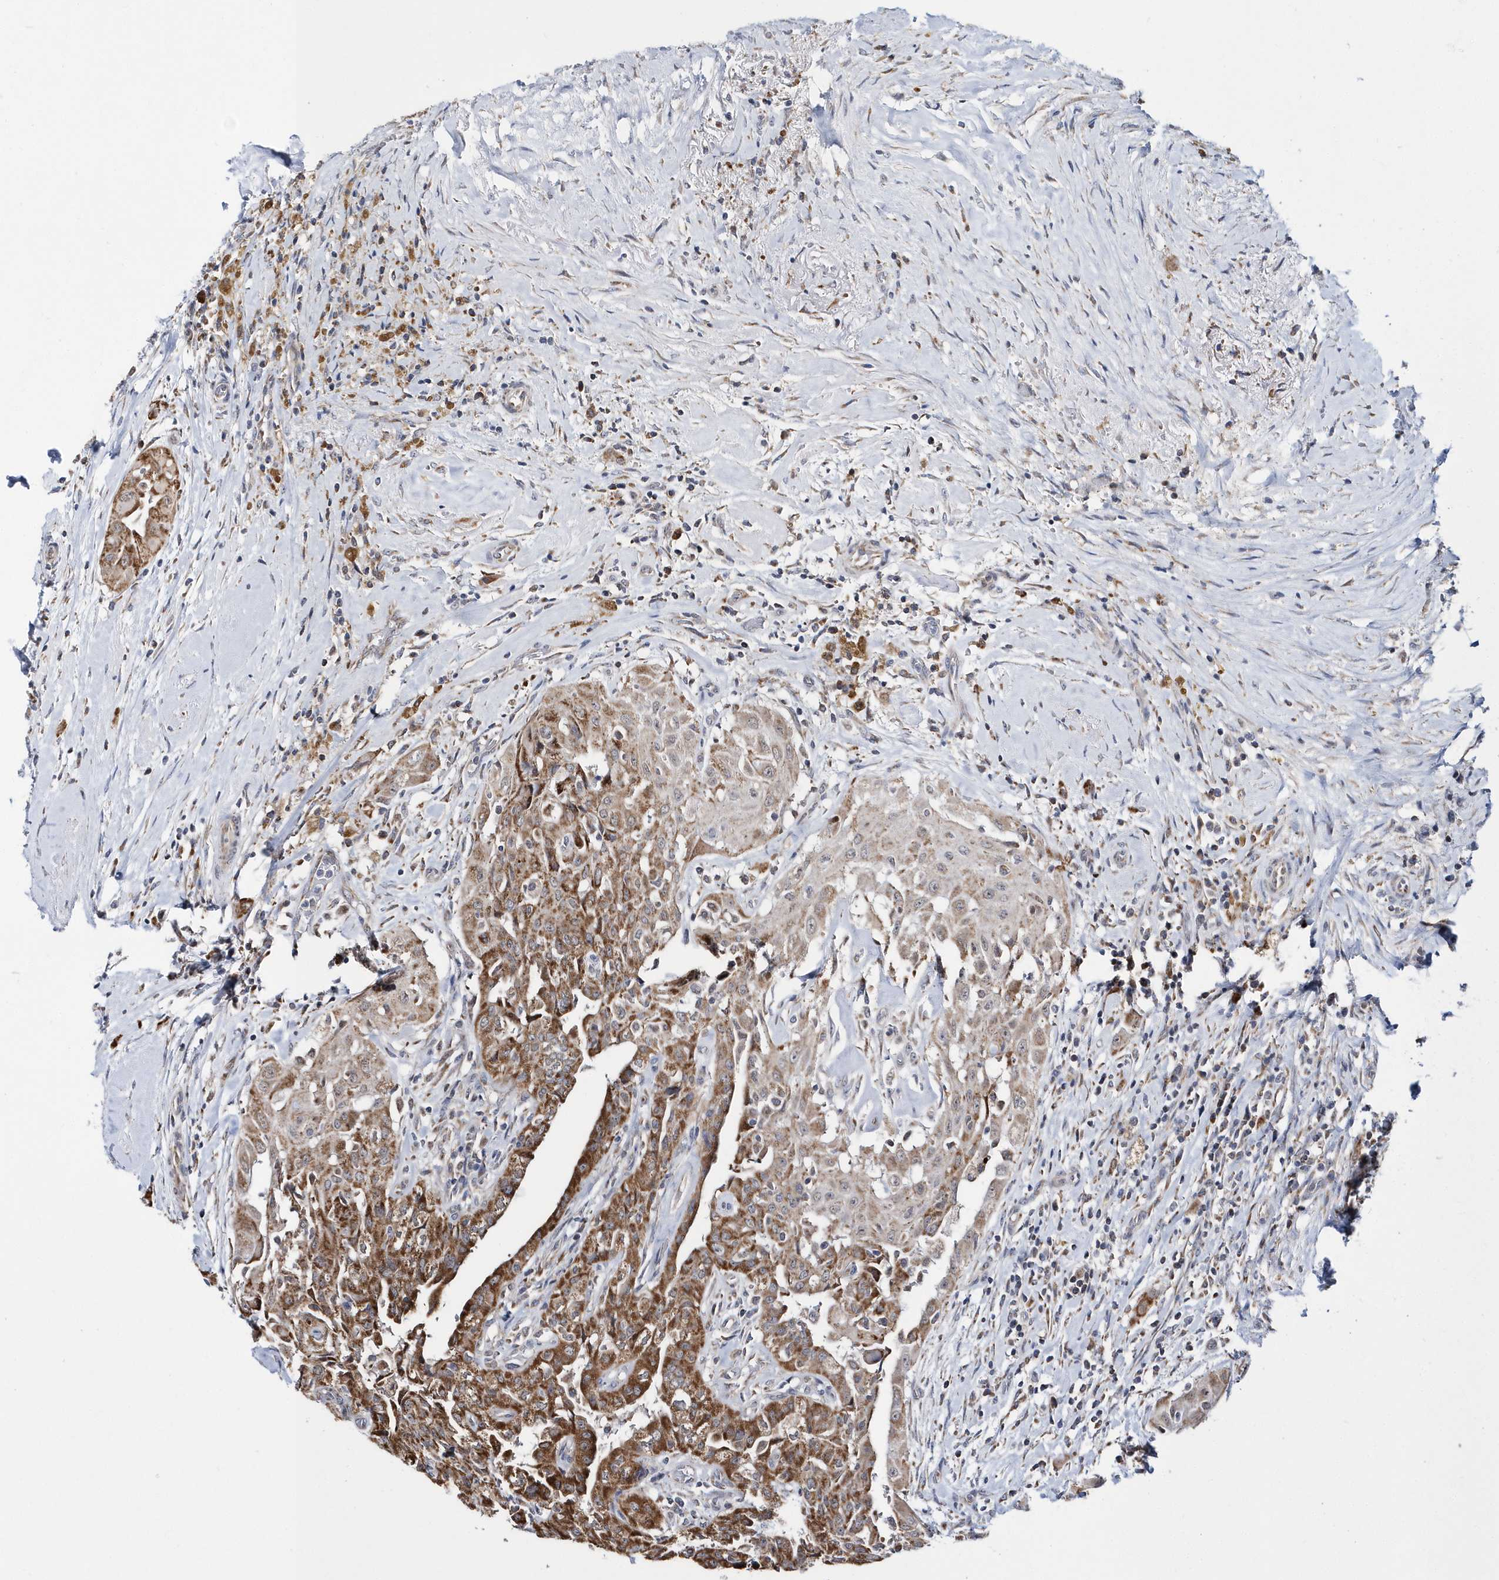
{"staining": {"intensity": "strong", "quantity": ">75%", "location": "cytoplasmic/membranous"}, "tissue": "thyroid cancer", "cell_type": "Tumor cells", "image_type": "cancer", "snomed": [{"axis": "morphology", "description": "Papillary adenocarcinoma, NOS"}, {"axis": "topography", "description": "Thyroid gland"}], "caption": "Human papillary adenocarcinoma (thyroid) stained for a protein (brown) reveals strong cytoplasmic/membranous positive staining in approximately >75% of tumor cells.", "gene": "SPATA5", "patient": {"sex": "female", "age": 59}}